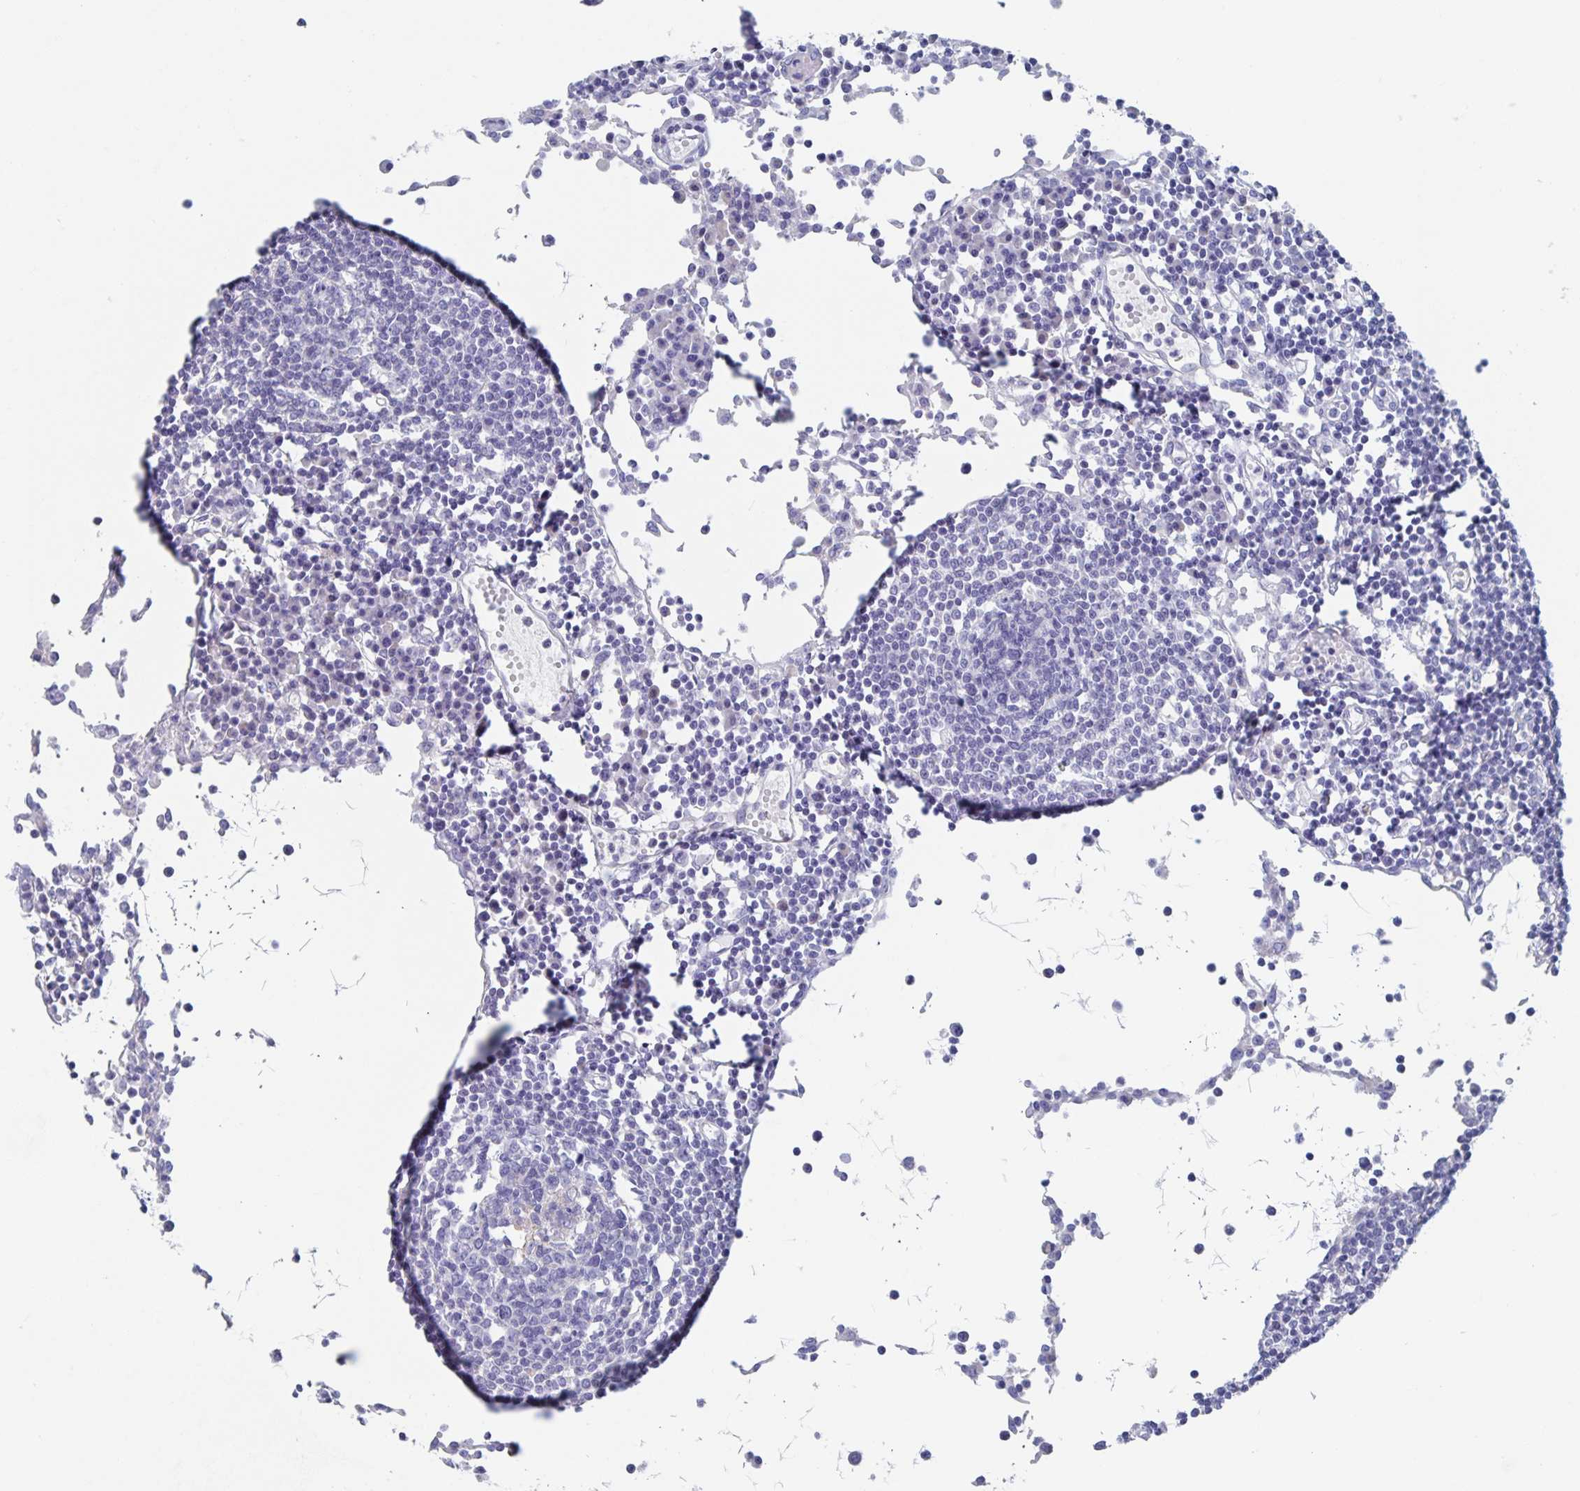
{"staining": {"intensity": "negative", "quantity": "none", "location": "none"}, "tissue": "lymph node", "cell_type": "Germinal center cells", "image_type": "normal", "snomed": [{"axis": "morphology", "description": "Normal tissue, NOS"}, {"axis": "topography", "description": "Lymph node"}], "caption": "Protein analysis of unremarkable lymph node displays no significant positivity in germinal center cells.", "gene": "DMBT1", "patient": {"sex": "female", "age": 78}}